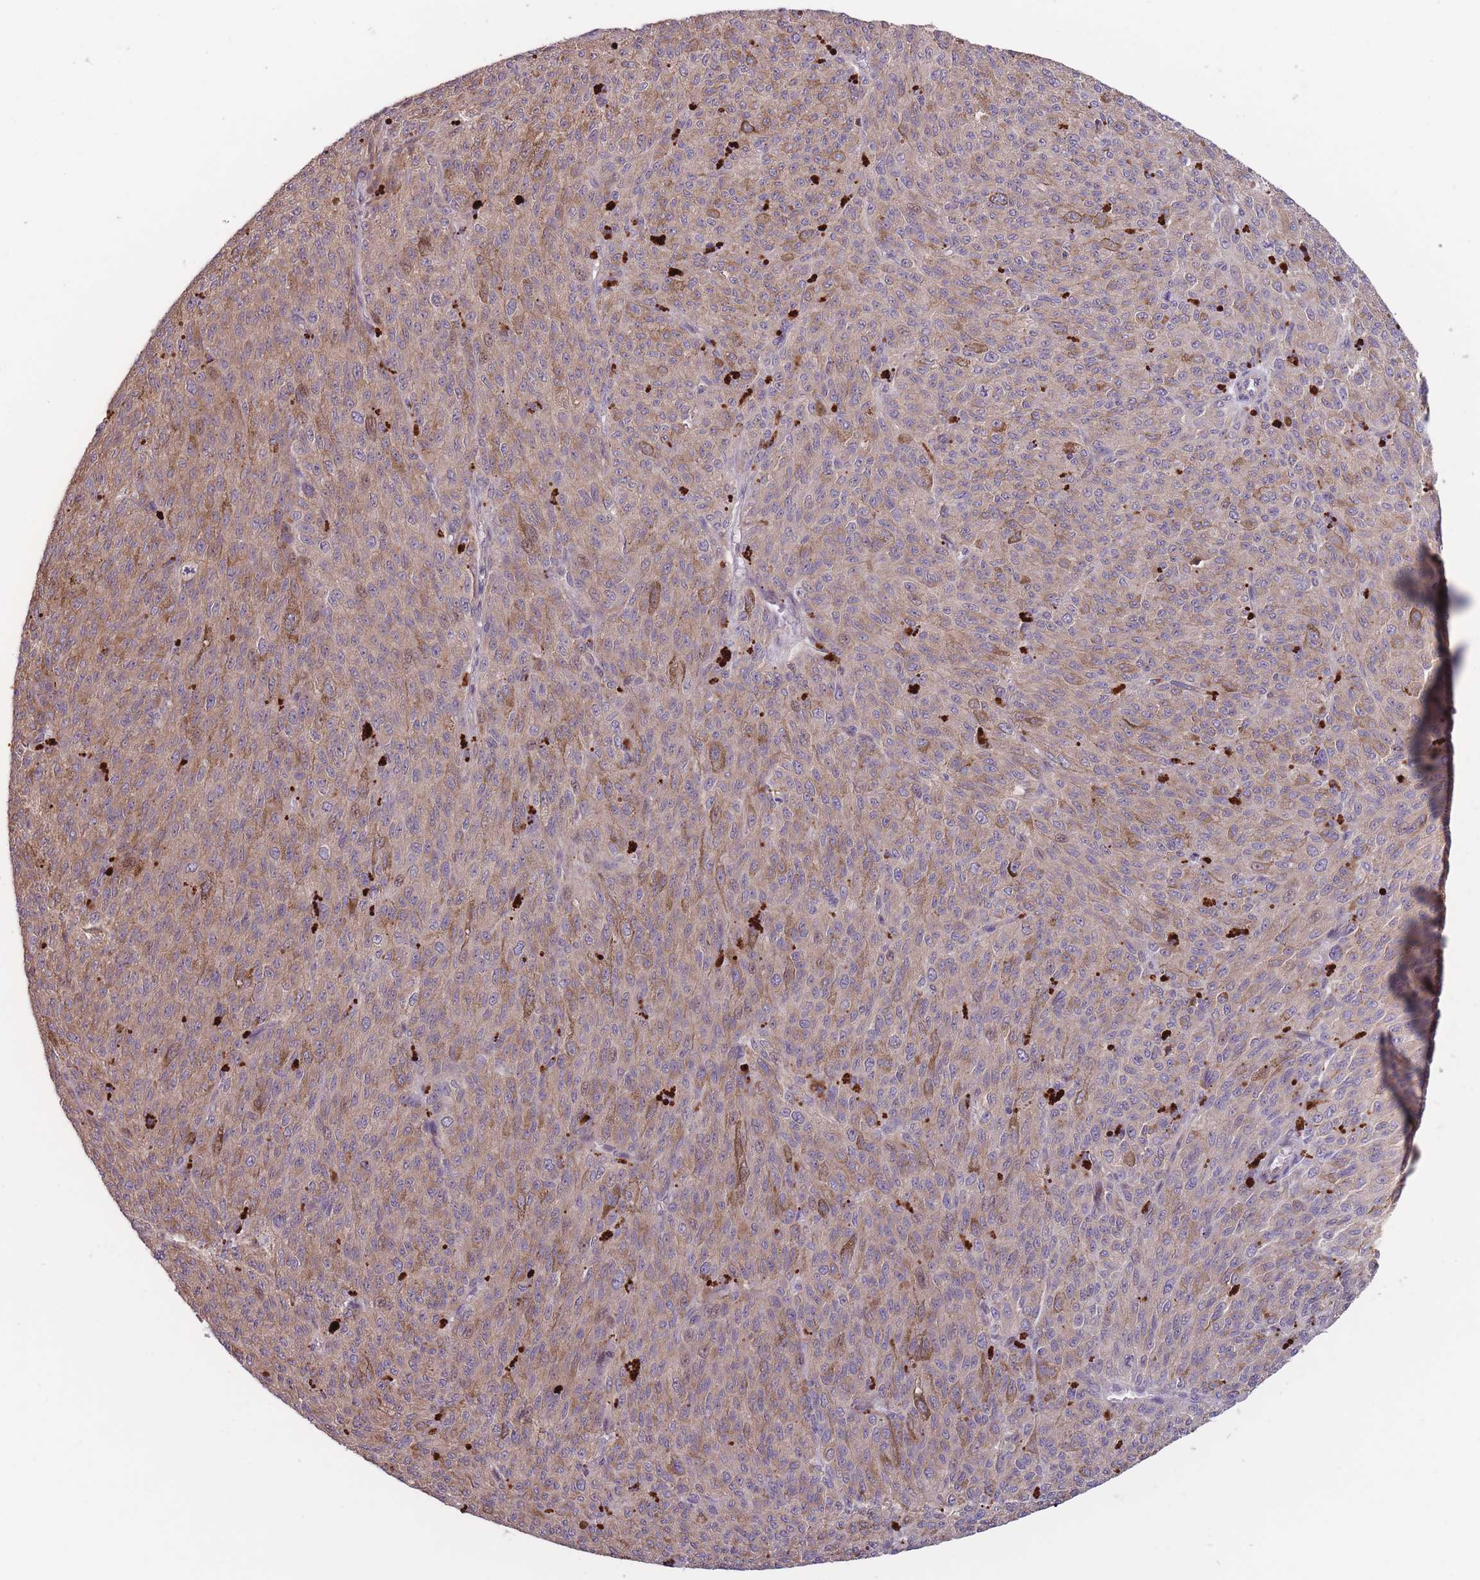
{"staining": {"intensity": "moderate", "quantity": "25%-75%", "location": "cytoplasmic/membranous"}, "tissue": "melanoma", "cell_type": "Tumor cells", "image_type": "cancer", "snomed": [{"axis": "morphology", "description": "Malignant melanoma, NOS"}, {"axis": "topography", "description": "Skin"}], "caption": "Immunohistochemistry (IHC) photomicrograph of malignant melanoma stained for a protein (brown), which demonstrates medium levels of moderate cytoplasmic/membranous staining in approximately 25%-75% of tumor cells.", "gene": "ITPKC", "patient": {"sex": "female", "age": 52}}